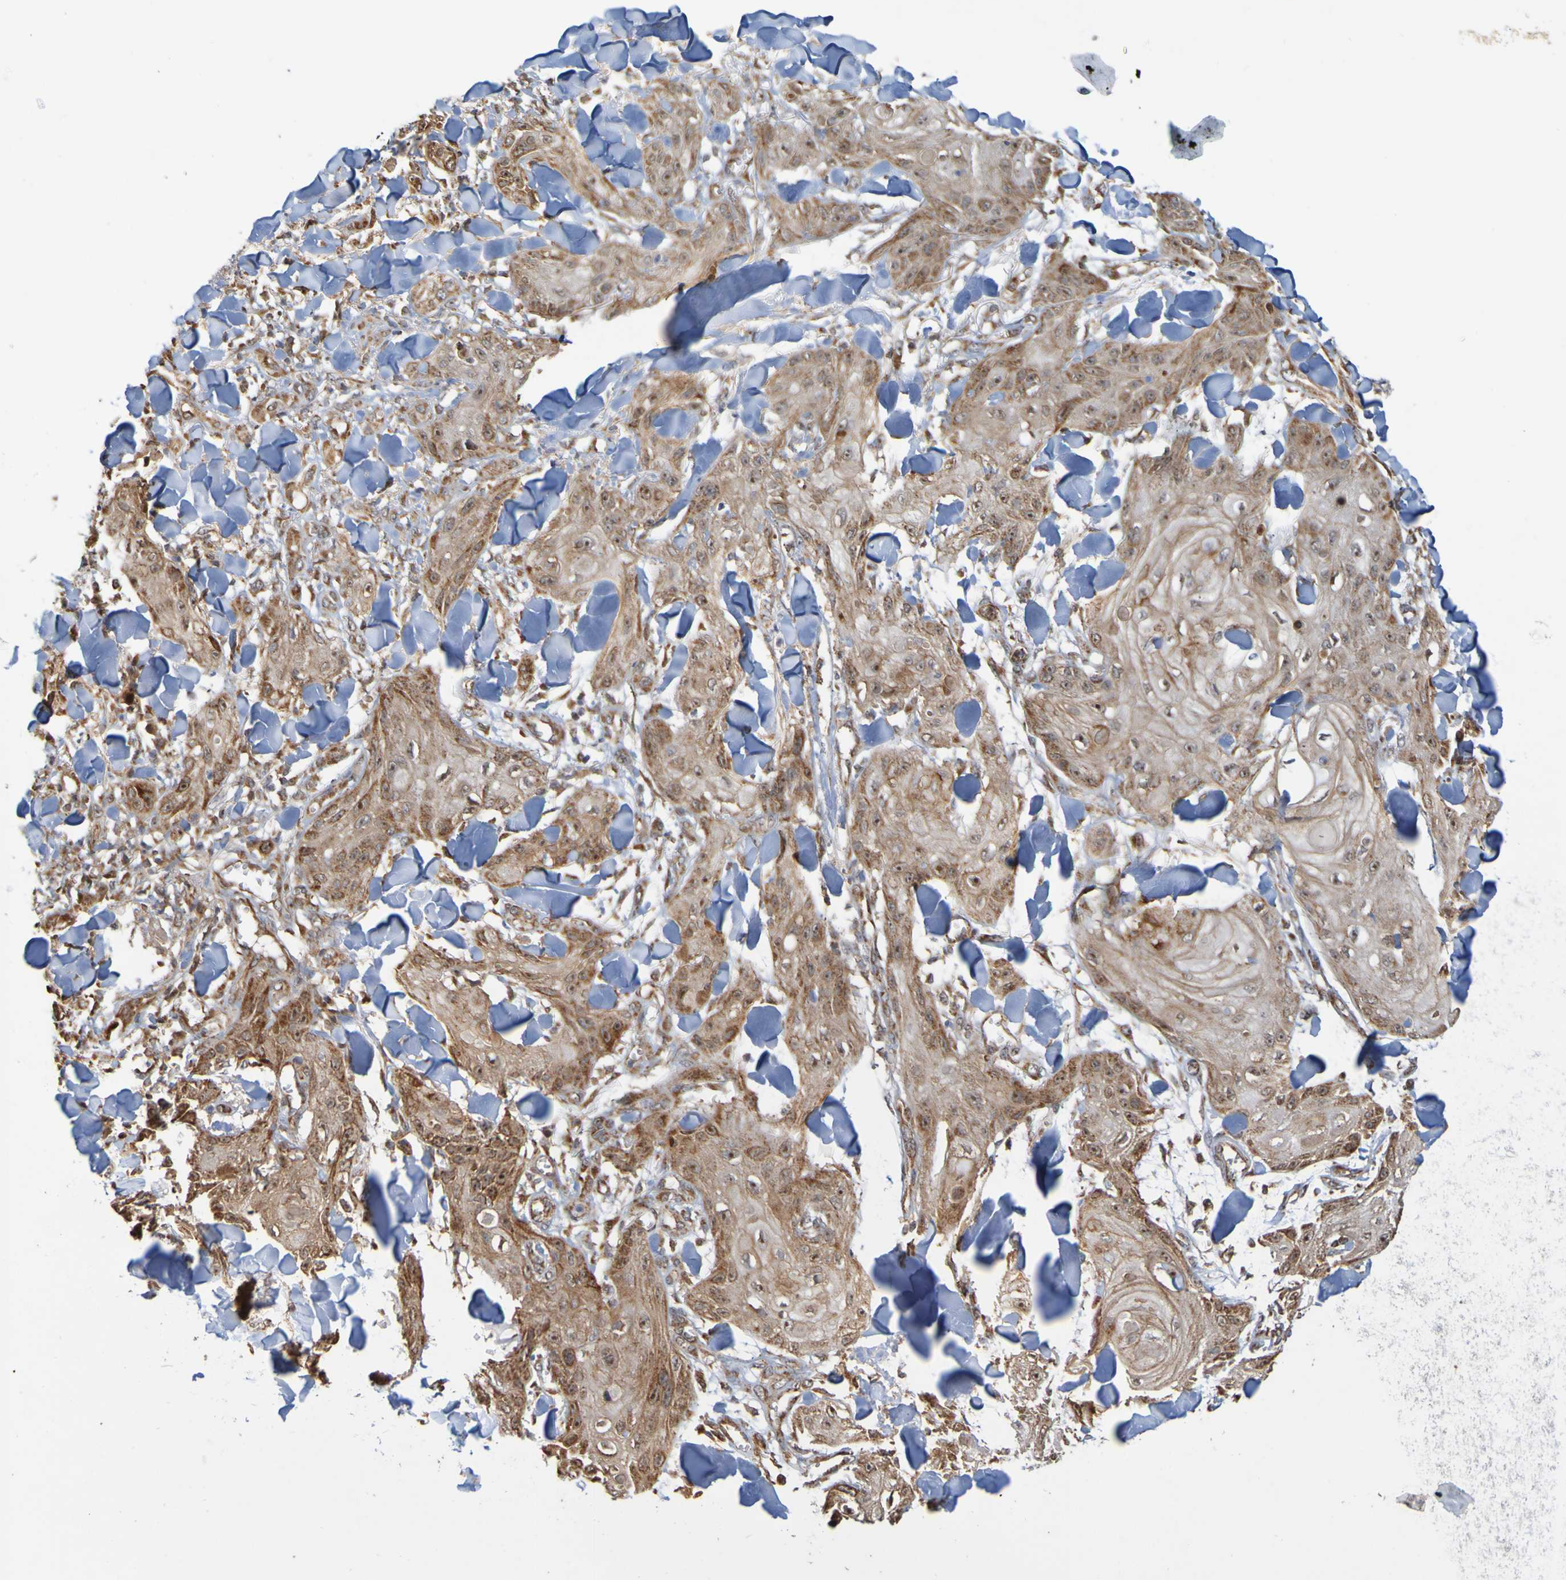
{"staining": {"intensity": "moderate", "quantity": ">75%", "location": "cytoplasmic/membranous"}, "tissue": "skin cancer", "cell_type": "Tumor cells", "image_type": "cancer", "snomed": [{"axis": "morphology", "description": "Squamous cell carcinoma, NOS"}, {"axis": "topography", "description": "Skin"}], "caption": "Human skin cancer (squamous cell carcinoma) stained with a protein marker demonstrates moderate staining in tumor cells.", "gene": "TMBIM1", "patient": {"sex": "male", "age": 74}}